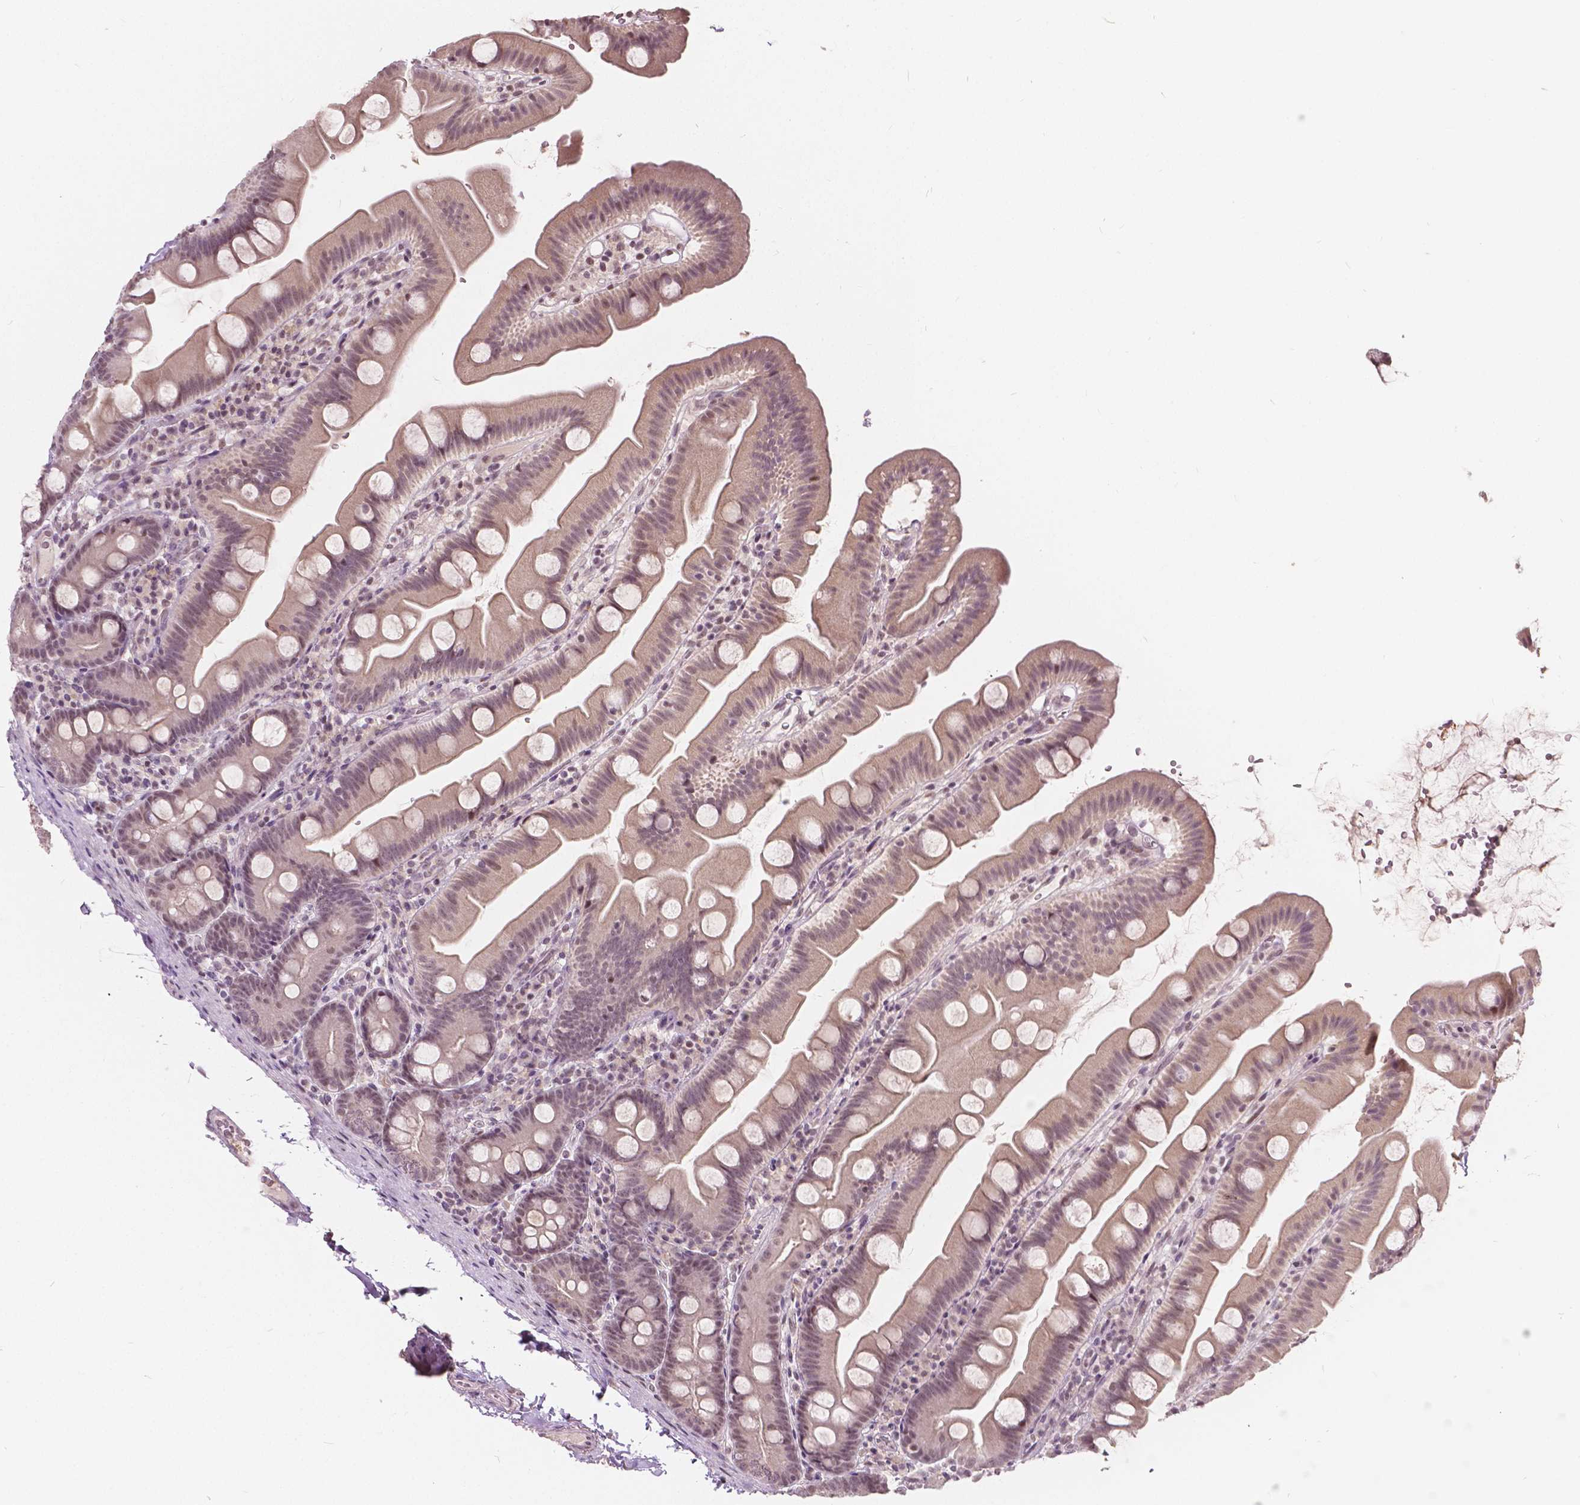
{"staining": {"intensity": "weak", "quantity": "<25%", "location": "cytoplasmic/membranous"}, "tissue": "small intestine", "cell_type": "Glandular cells", "image_type": "normal", "snomed": [{"axis": "morphology", "description": "Normal tissue, NOS"}, {"axis": "topography", "description": "Small intestine"}], "caption": "Image shows no significant protein positivity in glandular cells of unremarkable small intestine. The staining was performed using DAB to visualize the protein expression in brown, while the nuclei were stained in blue with hematoxylin (Magnification: 20x).", "gene": "DLX6", "patient": {"sex": "female", "age": 68}}